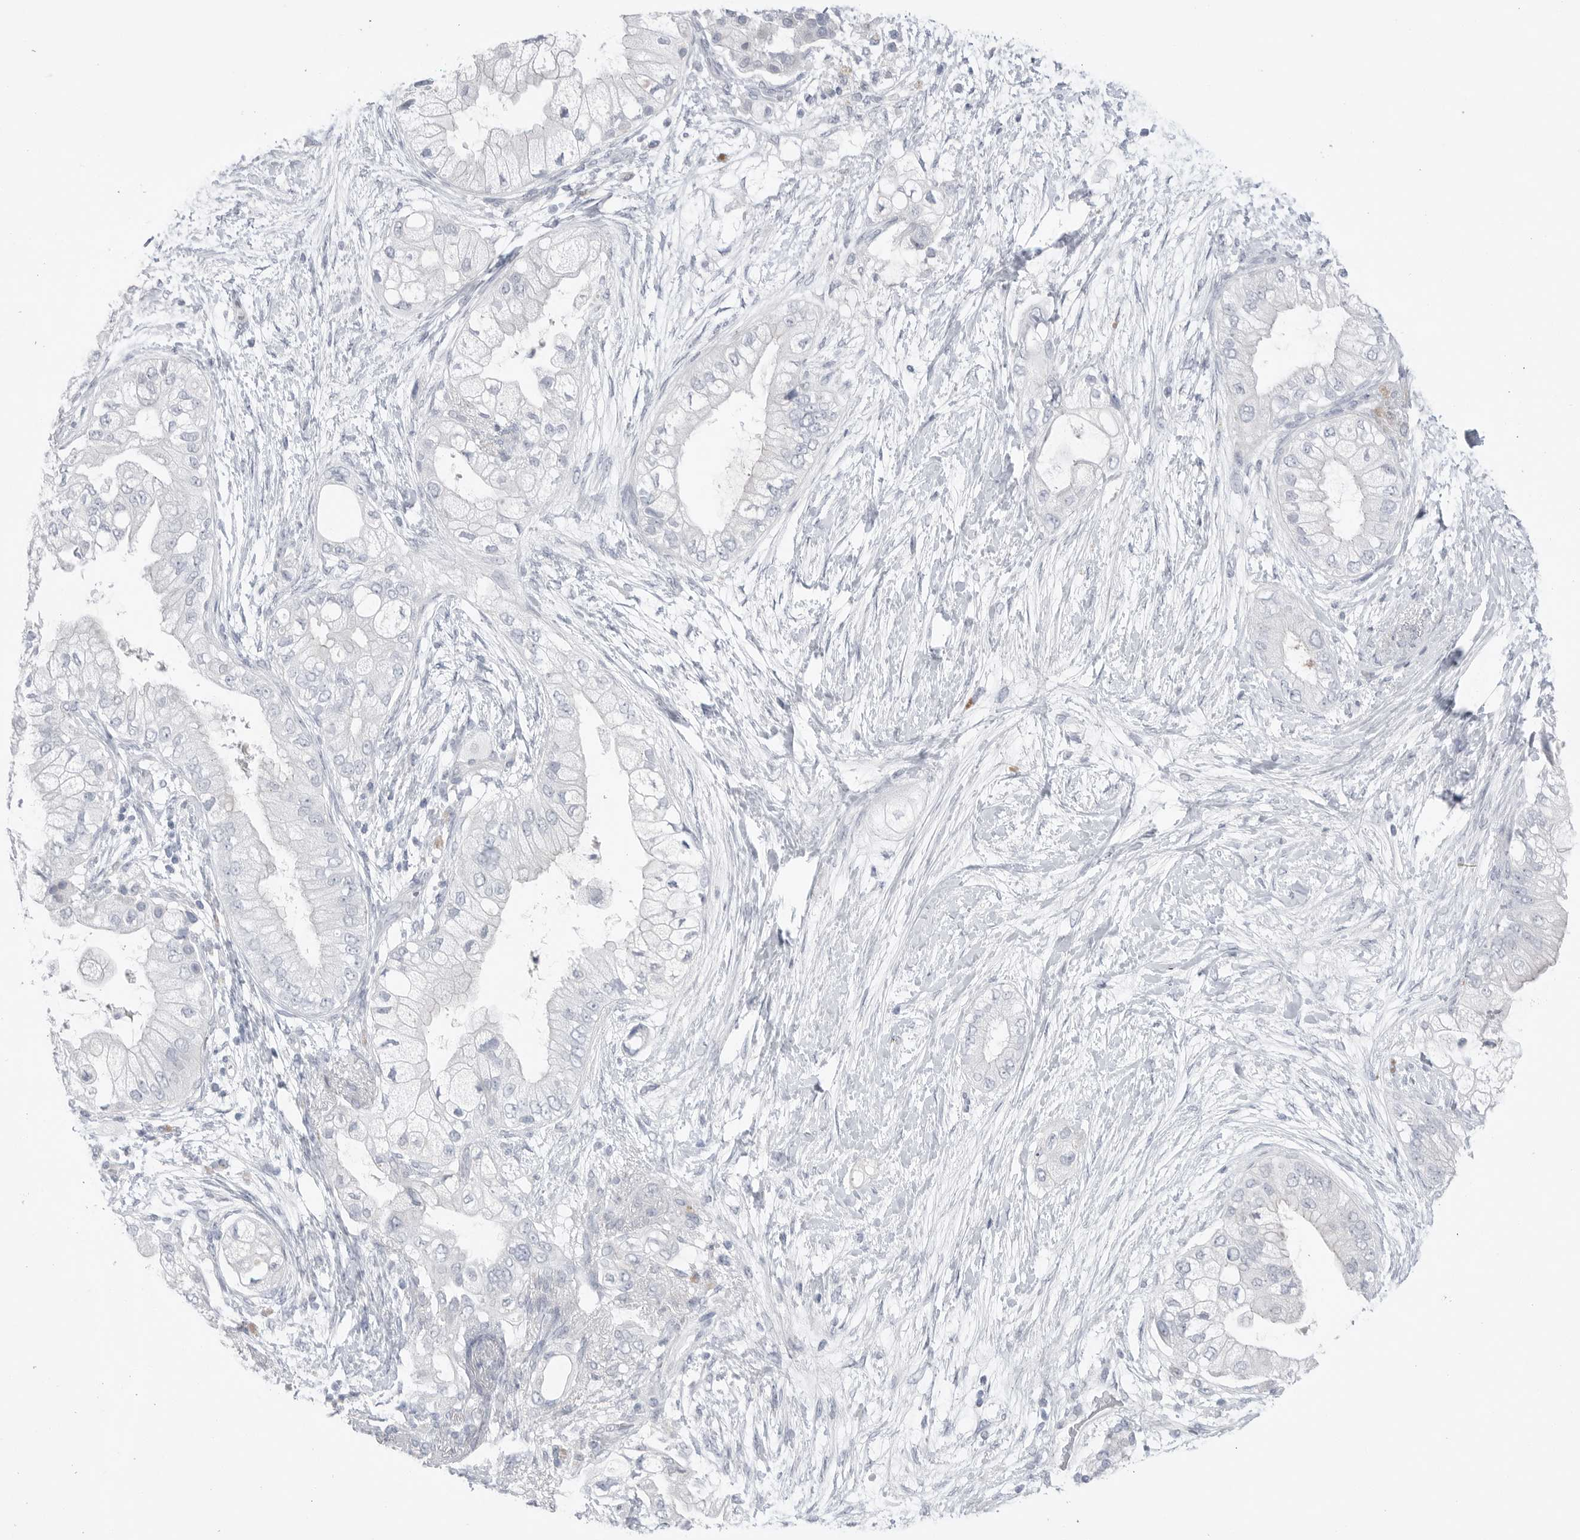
{"staining": {"intensity": "negative", "quantity": "none", "location": "none"}, "tissue": "pancreatic cancer", "cell_type": "Tumor cells", "image_type": "cancer", "snomed": [{"axis": "morphology", "description": "Adenocarcinoma, NOS"}, {"axis": "topography", "description": "Pancreas"}], "caption": "Immunohistochemical staining of human pancreatic cancer reveals no significant staining in tumor cells.", "gene": "ABHD12", "patient": {"sex": "male", "age": 53}}